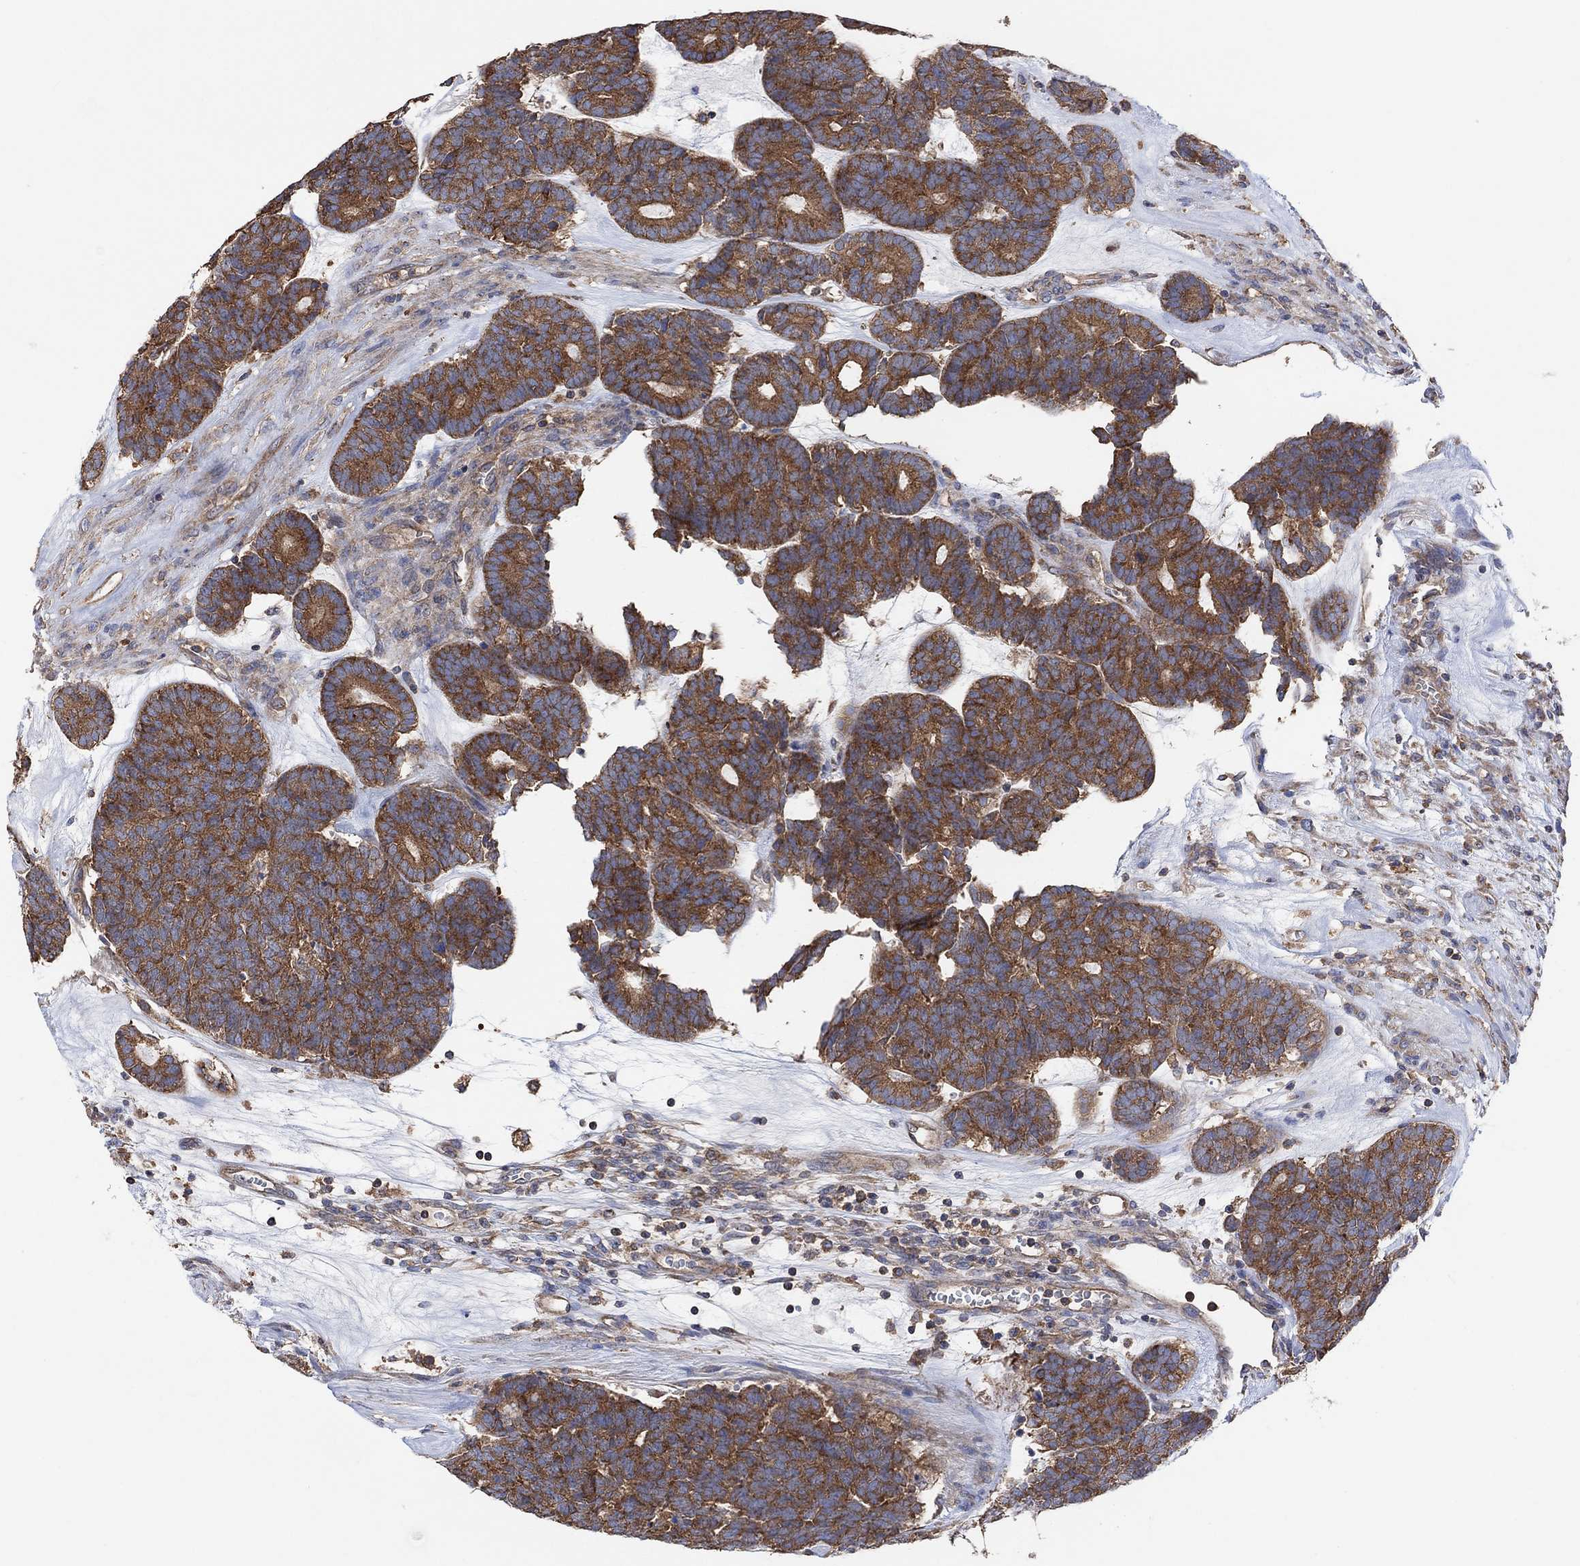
{"staining": {"intensity": "strong", "quantity": ">75%", "location": "cytoplasmic/membranous"}, "tissue": "head and neck cancer", "cell_type": "Tumor cells", "image_type": "cancer", "snomed": [{"axis": "morphology", "description": "Adenocarcinoma, NOS"}, {"axis": "topography", "description": "Head-Neck"}], "caption": "A micrograph showing strong cytoplasmic/membranous positivity in approximately >75% of tumor cells in head and neck cancer (adenocarcinoma), as visualized by brown immunohistochemical staining.", "gene": "BLOC1S3", "patient": {"sex": "female", "age": 81}}